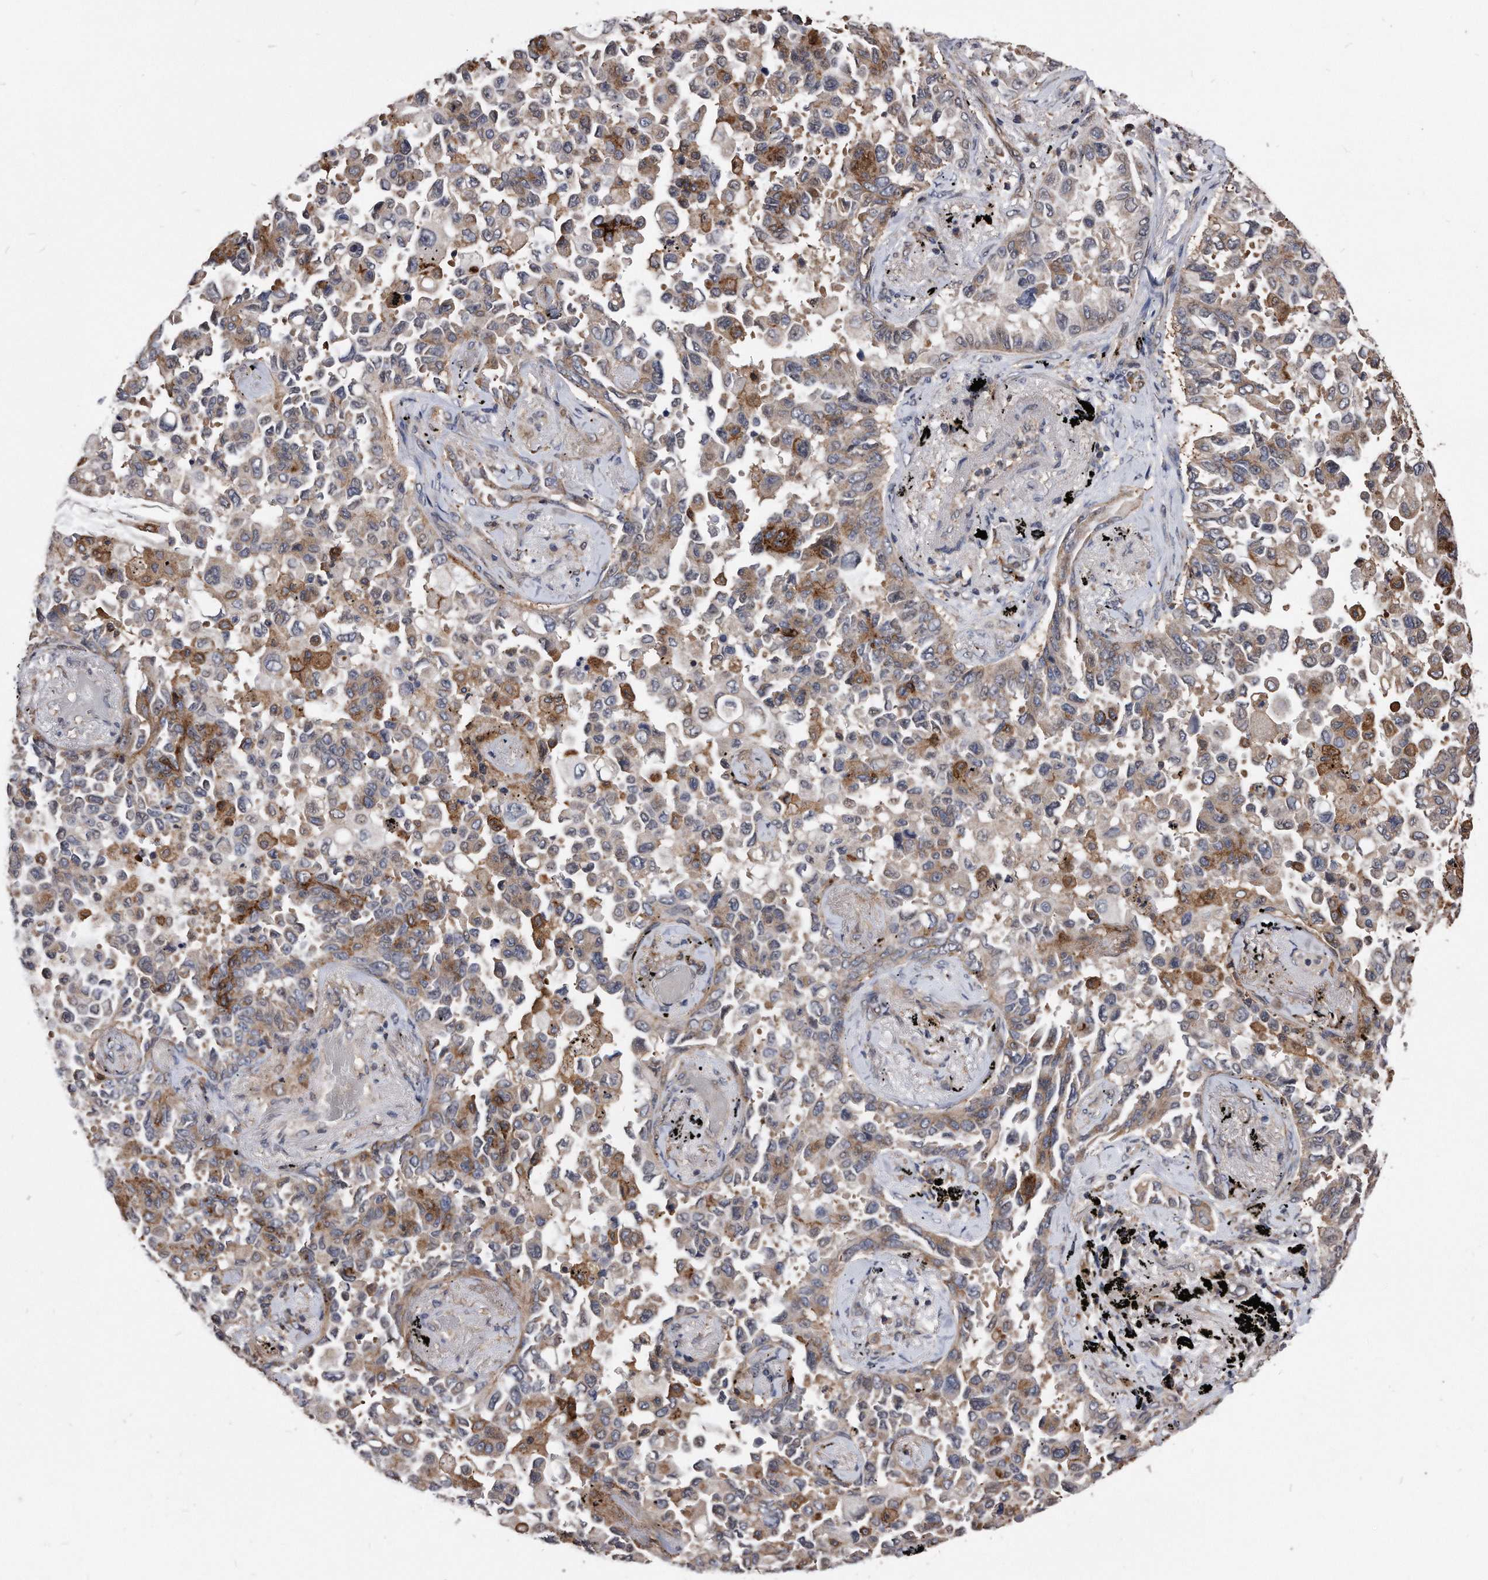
{"staining": {"intensity": "moderate", "quantity": ">75%", "location": "cytoplasmic/membranous"}, "tissue": "lung cancer", "cell_type": "Tumor cells", "image_type": "cancer", "snomed": [{"axis": "morphology", "description": "Adenocarcinoma, NOS"}, {"axis": "topography", "description": "Lung"}], "caption": "The immunohistochemical stain highlights moderate cytoplasmic/membranous expression in tumor cells of lung cancer (adenocarcinoma) tissue.", "gene": "IL20RA", "patient": {"sex": "female", "age": 67}}